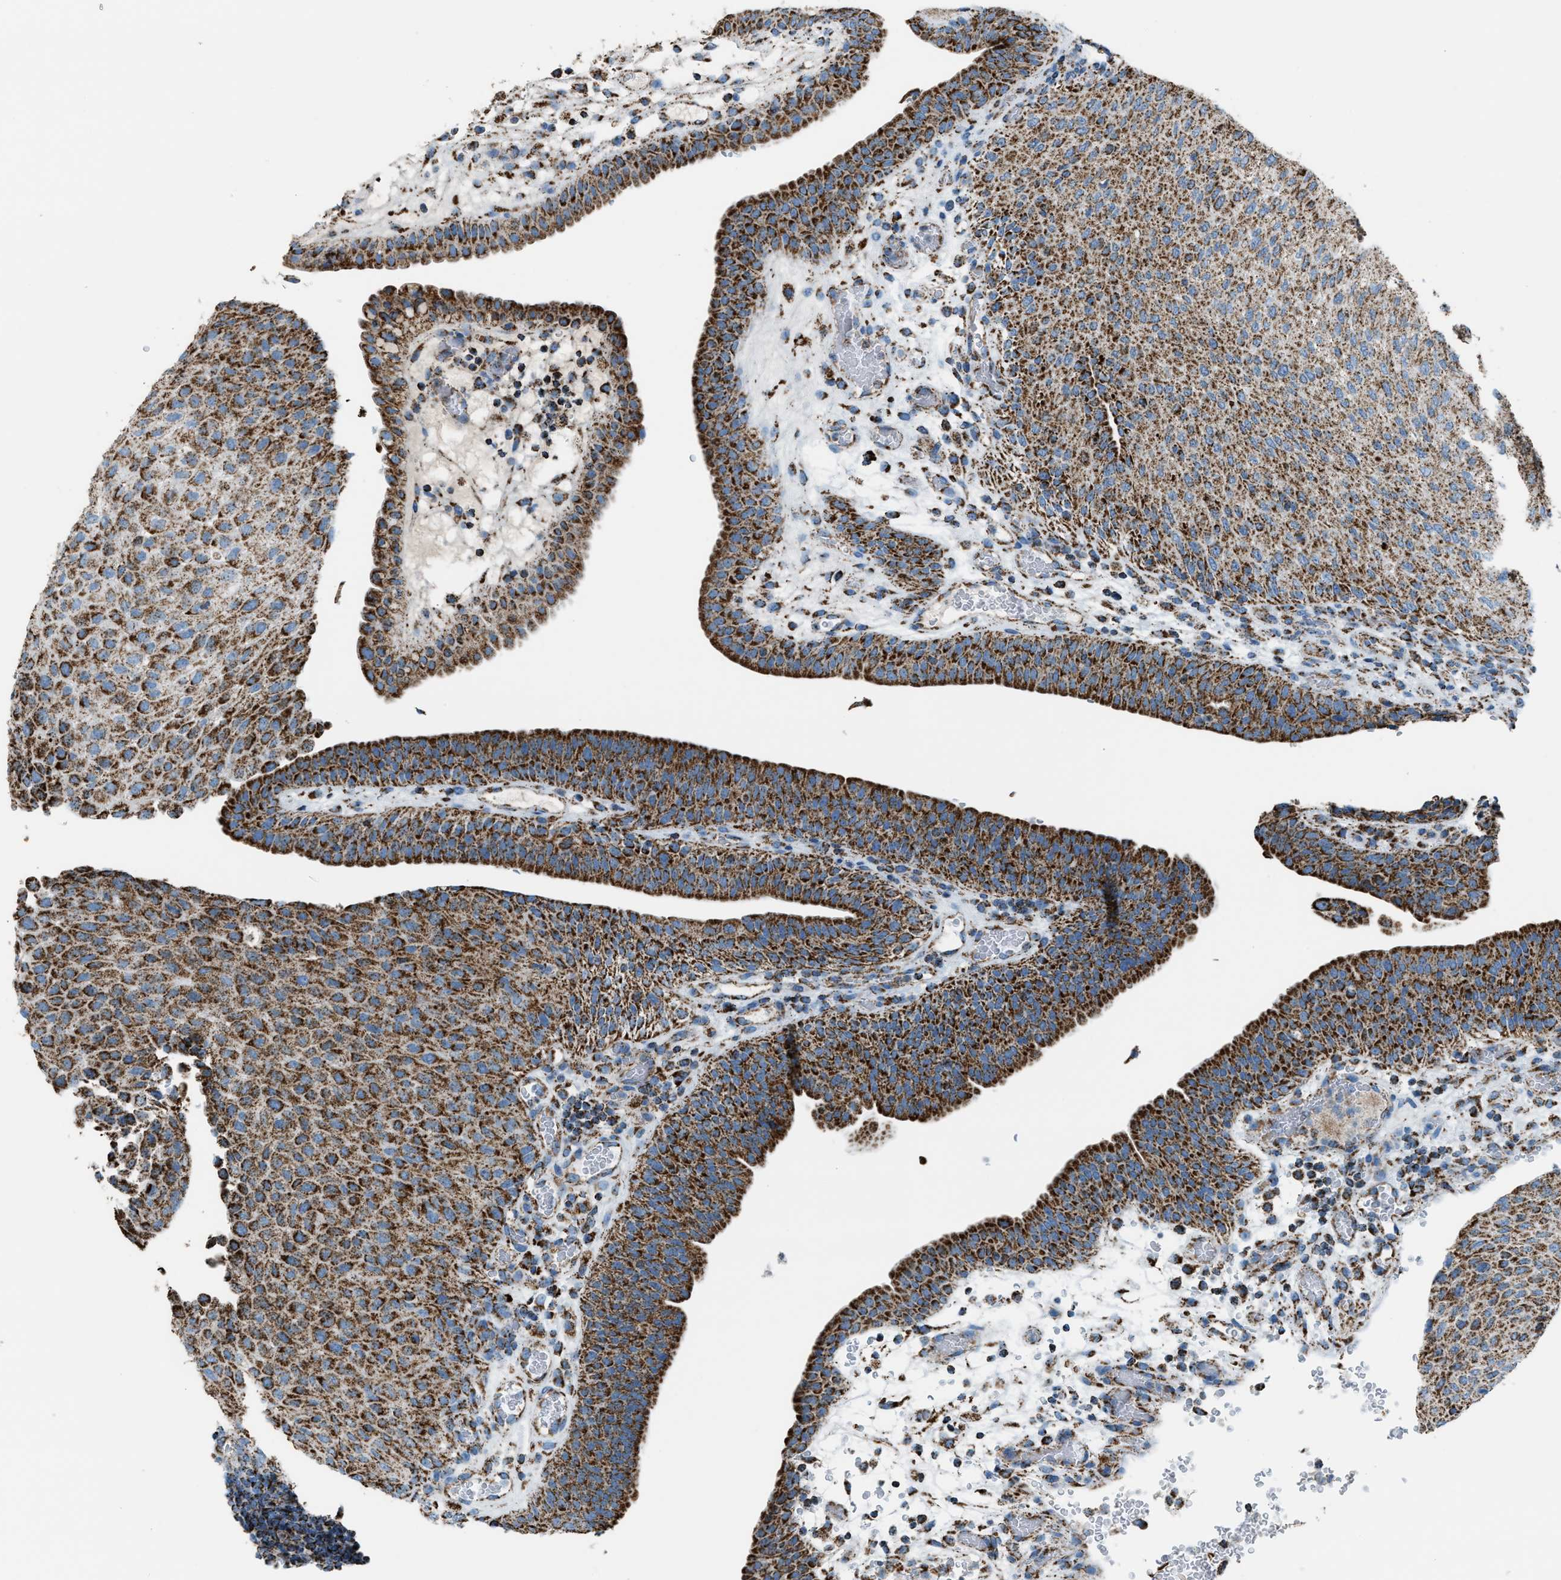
{"staining": {"intensity": "strong", "quantity": ">75%", "location": "cytoplasmic/membranous"}, "tissue": "urothelial cancer", "cell_type": "Tumor cells", "image_type": "cancer", "snomed": [{"axis": "morphology", "description": "Urothelial carcinoma, Low grade"}, {"axis": "morphology", "description": "Urothelial carcinoma, High grade"}, {"axis": "topography", "description": "Urinary bladder"}], "caption": "Tumor cells demonstrate high levels of strong cytoplasmic/membranous positivity in about >75% of cells in human high-grade urothelial carcinoma.", "gene": "MDH2", "patient": {"sex": "male", "age": 35}}